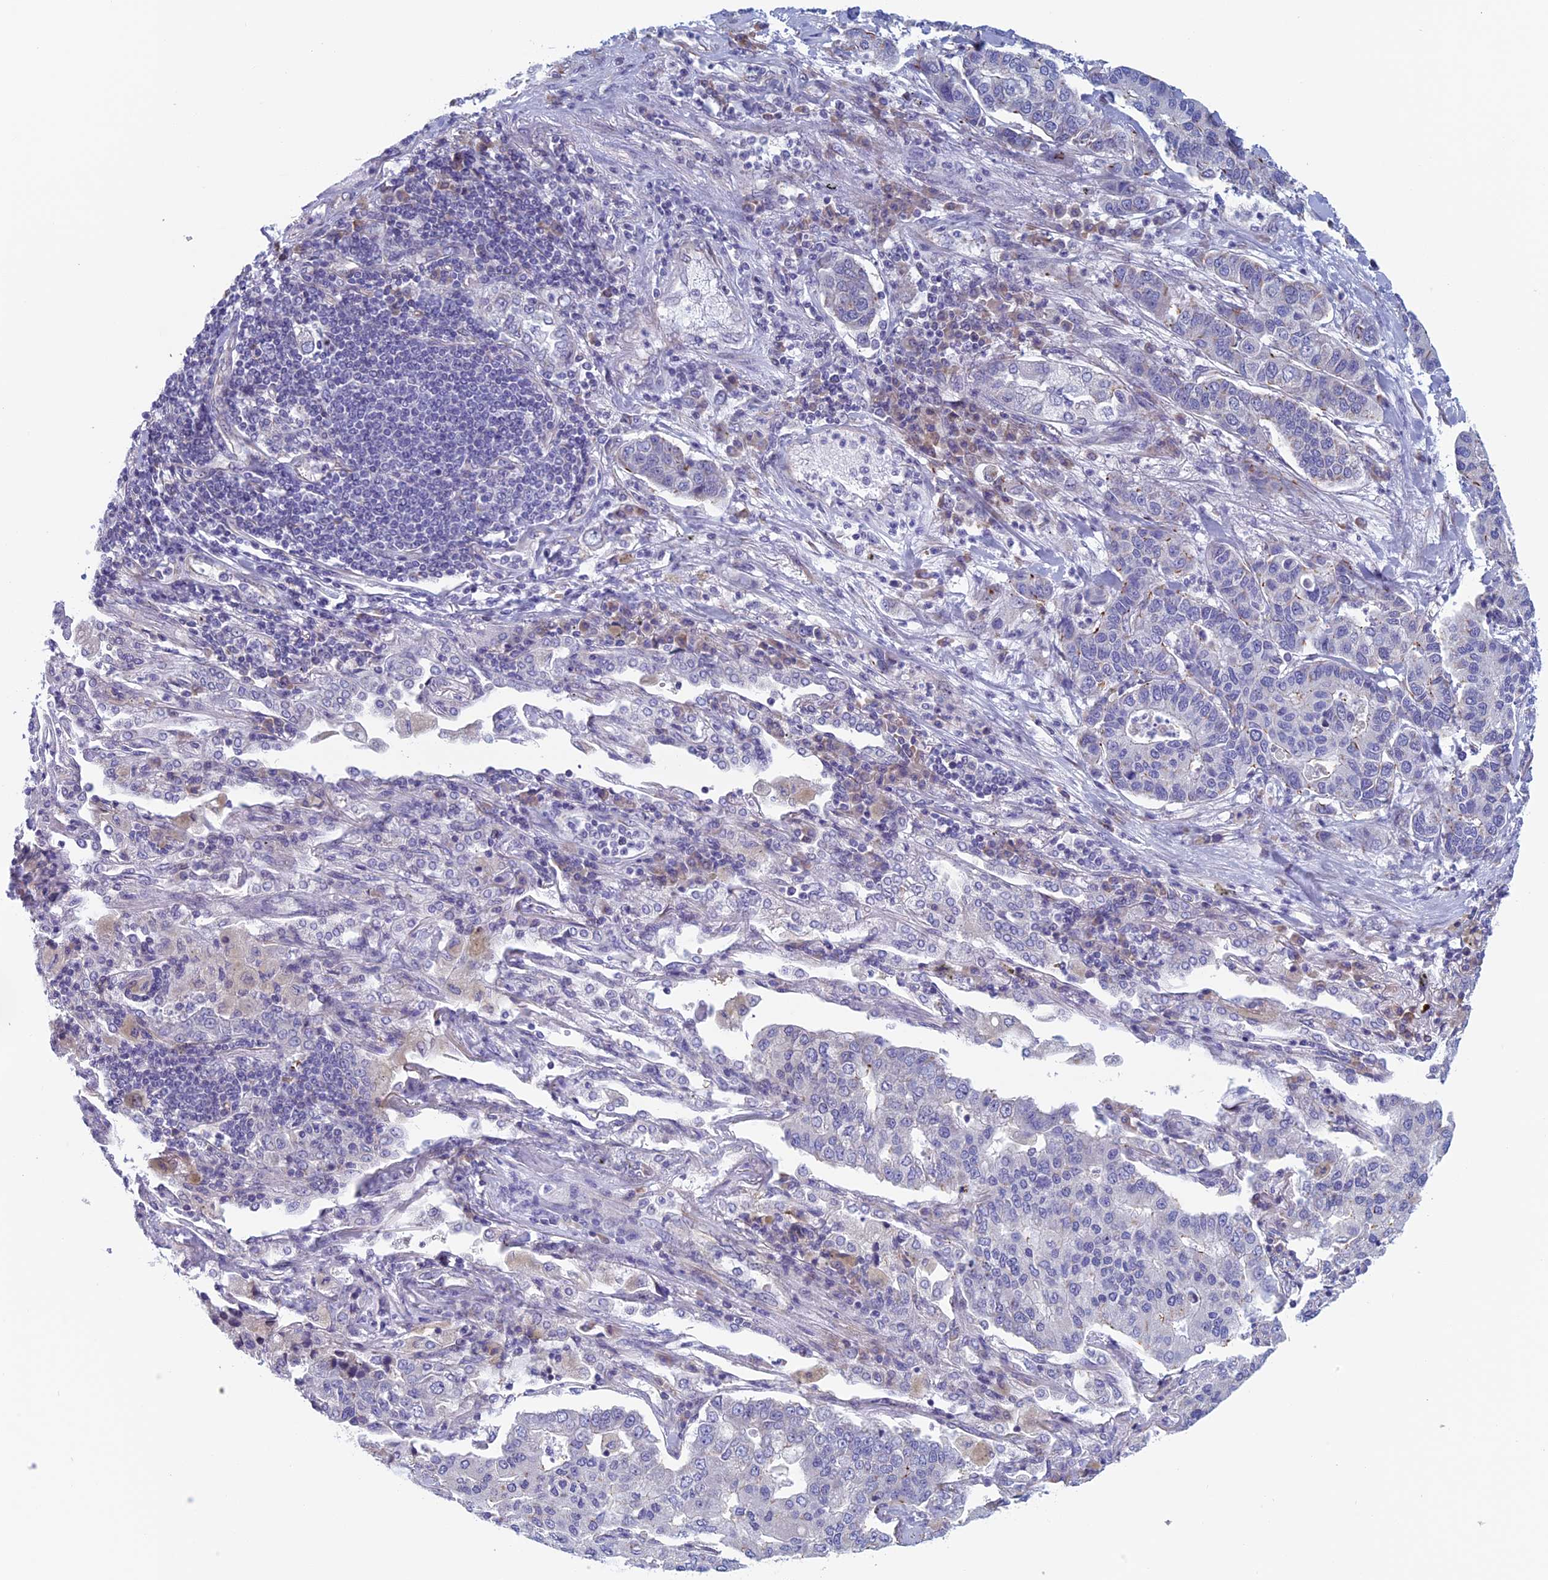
{"staining": {"intensity": "negative", "quantity": "none", "location": "none"}, "tissue": "lung cancer", "cell_type": "Tumor cells", "image_type": "cancer", "snomed": [{"axis": "morphology", "description": "Adenocarcinoma, NOS"}, {"axis": "topography", "description": "Lung"}], "caption": "This is a histopathology image of immunohistochemistry staining of lung adenocarcinoma, which shows no positivity in tumor cells.", "gene": "BCL2L10", "patient": {"sex": "male", "age": 49}}